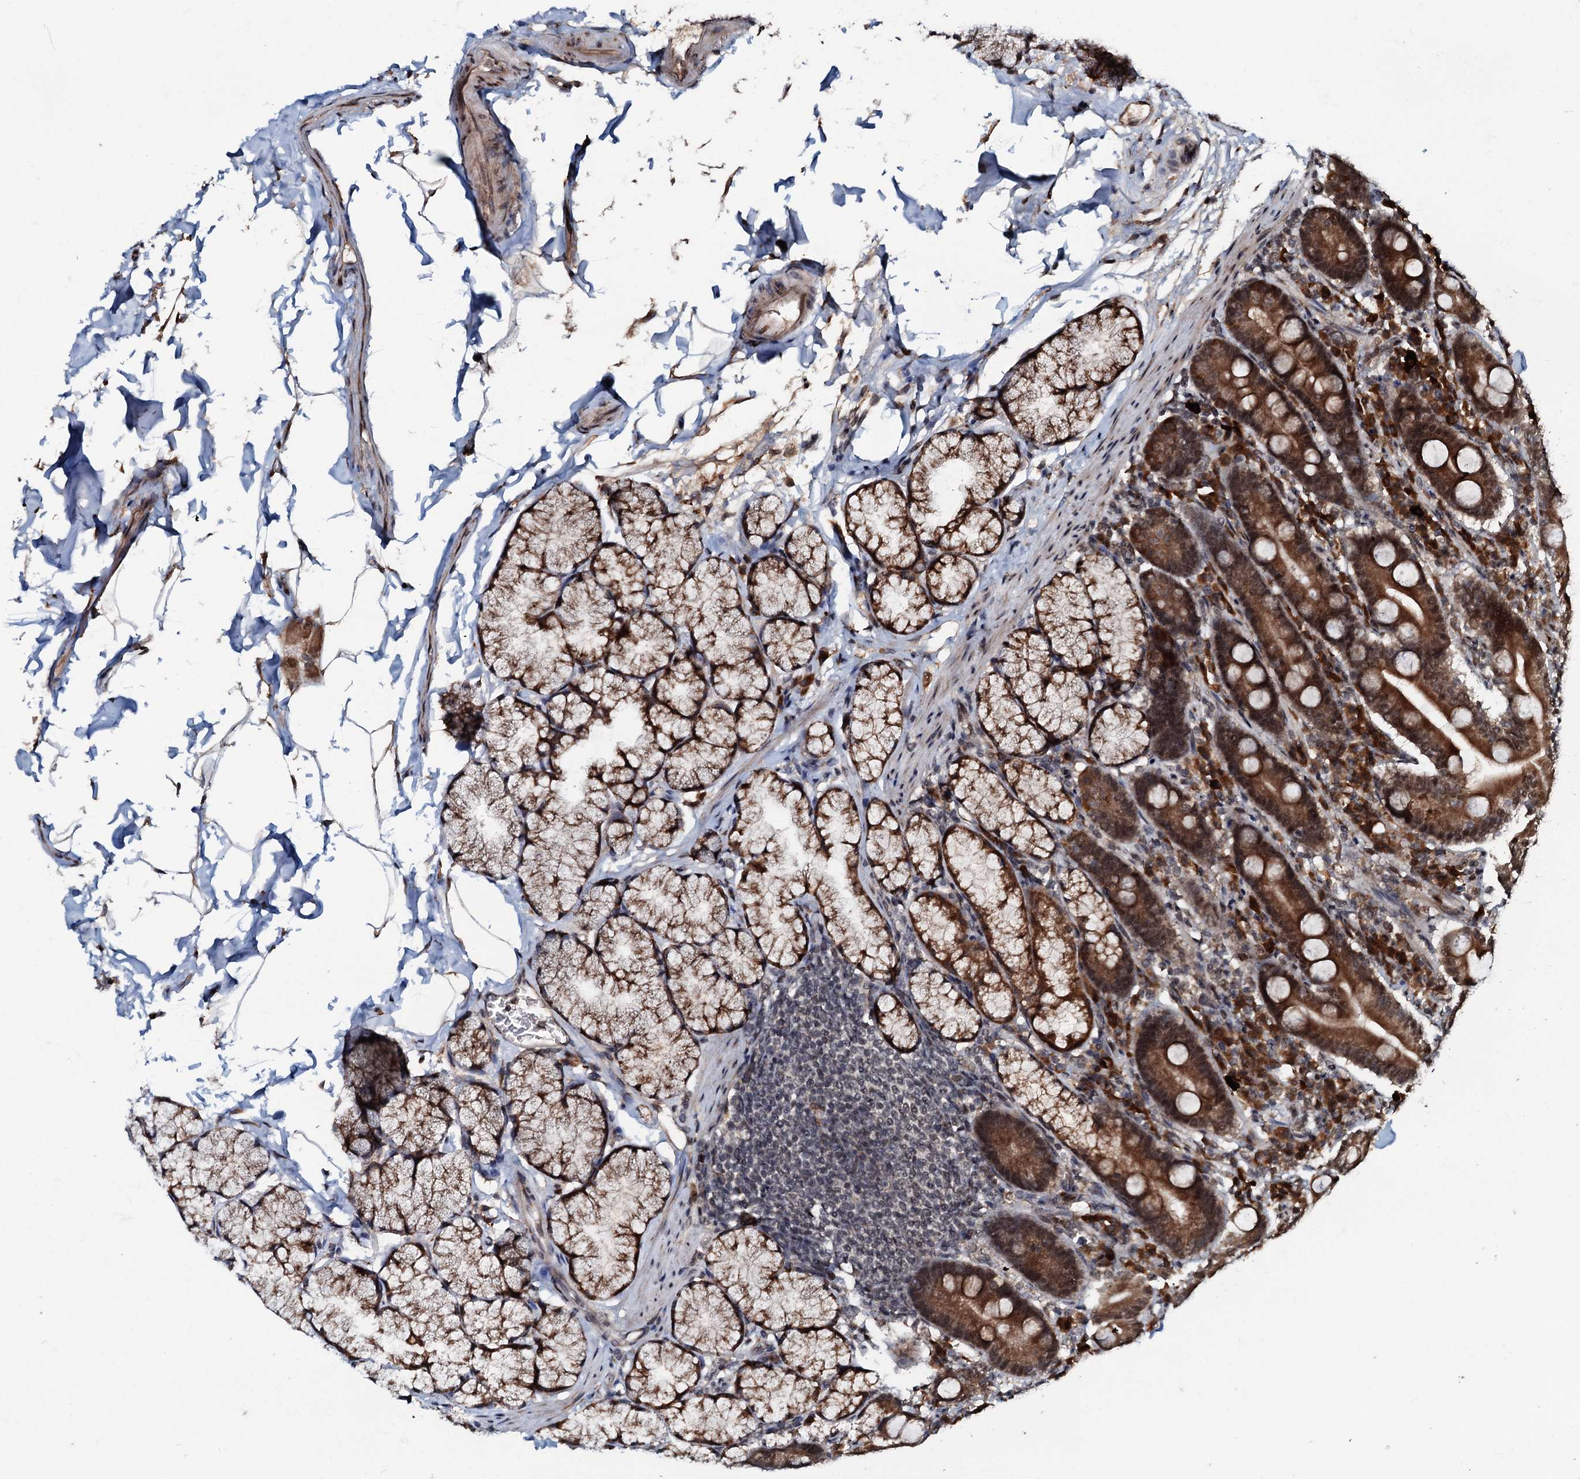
{"staining": {"intensity": "strong", "quantity": ">75%", "location": "cytoplasmic/membranous,nuclear"}, "tissue": "duodenum", "cell_type": "Glandular cells", "image_type": "normal", "snomed": [{"axis": "morphology", "description": "Normal tissue, NOS"}, {"axis": "topography", "description": "Duodenum"}], "caption": "Strong cytoplasmic/membranous,nuclear expression for a protein is seen in about >75% of glandular cells of unremarkable duodenum using immunohistochemistry.", "gene": "C18orf32", "patient": {"sex": "male", "age": 35}}